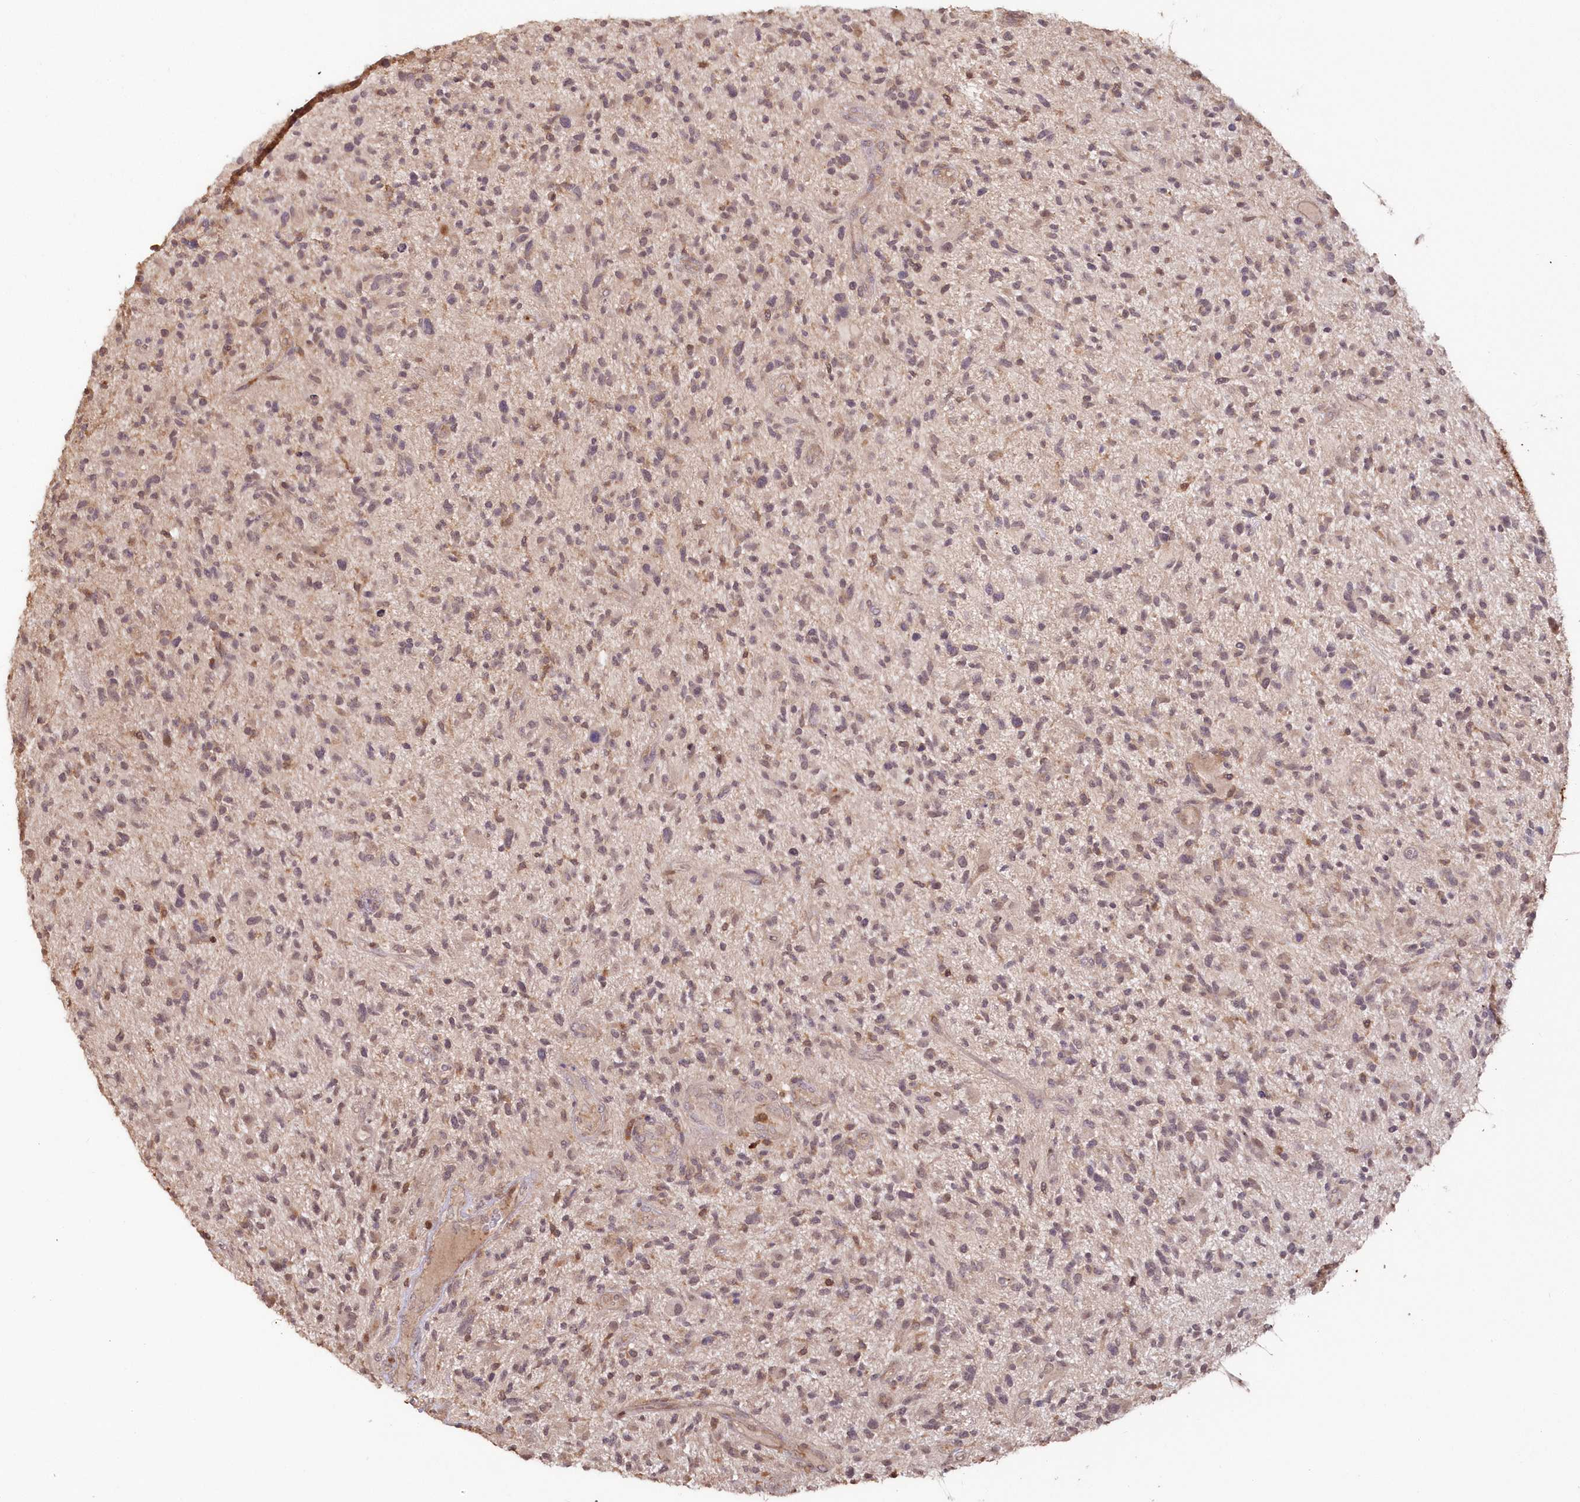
{"staining": {"intensity": "weak", "quantity": "25%-75%", "location": "cytoplasmic/membranous"}, "tissue": "glioma", "cell_type": "Tumor cells", "image_type": "cancer", "snomed": [{"axis": "morphology", "description": "Glioma, malignant, High grade"}, {"axis": "topography", "description": "Brain"}], "caption": "Weak cytoplasmic/membranous protein positivity is identified in approximately 25%-75% of tumor cells in glioma.", "gene": "SNED1", "patient": {"sex": "male", "age": 47}}